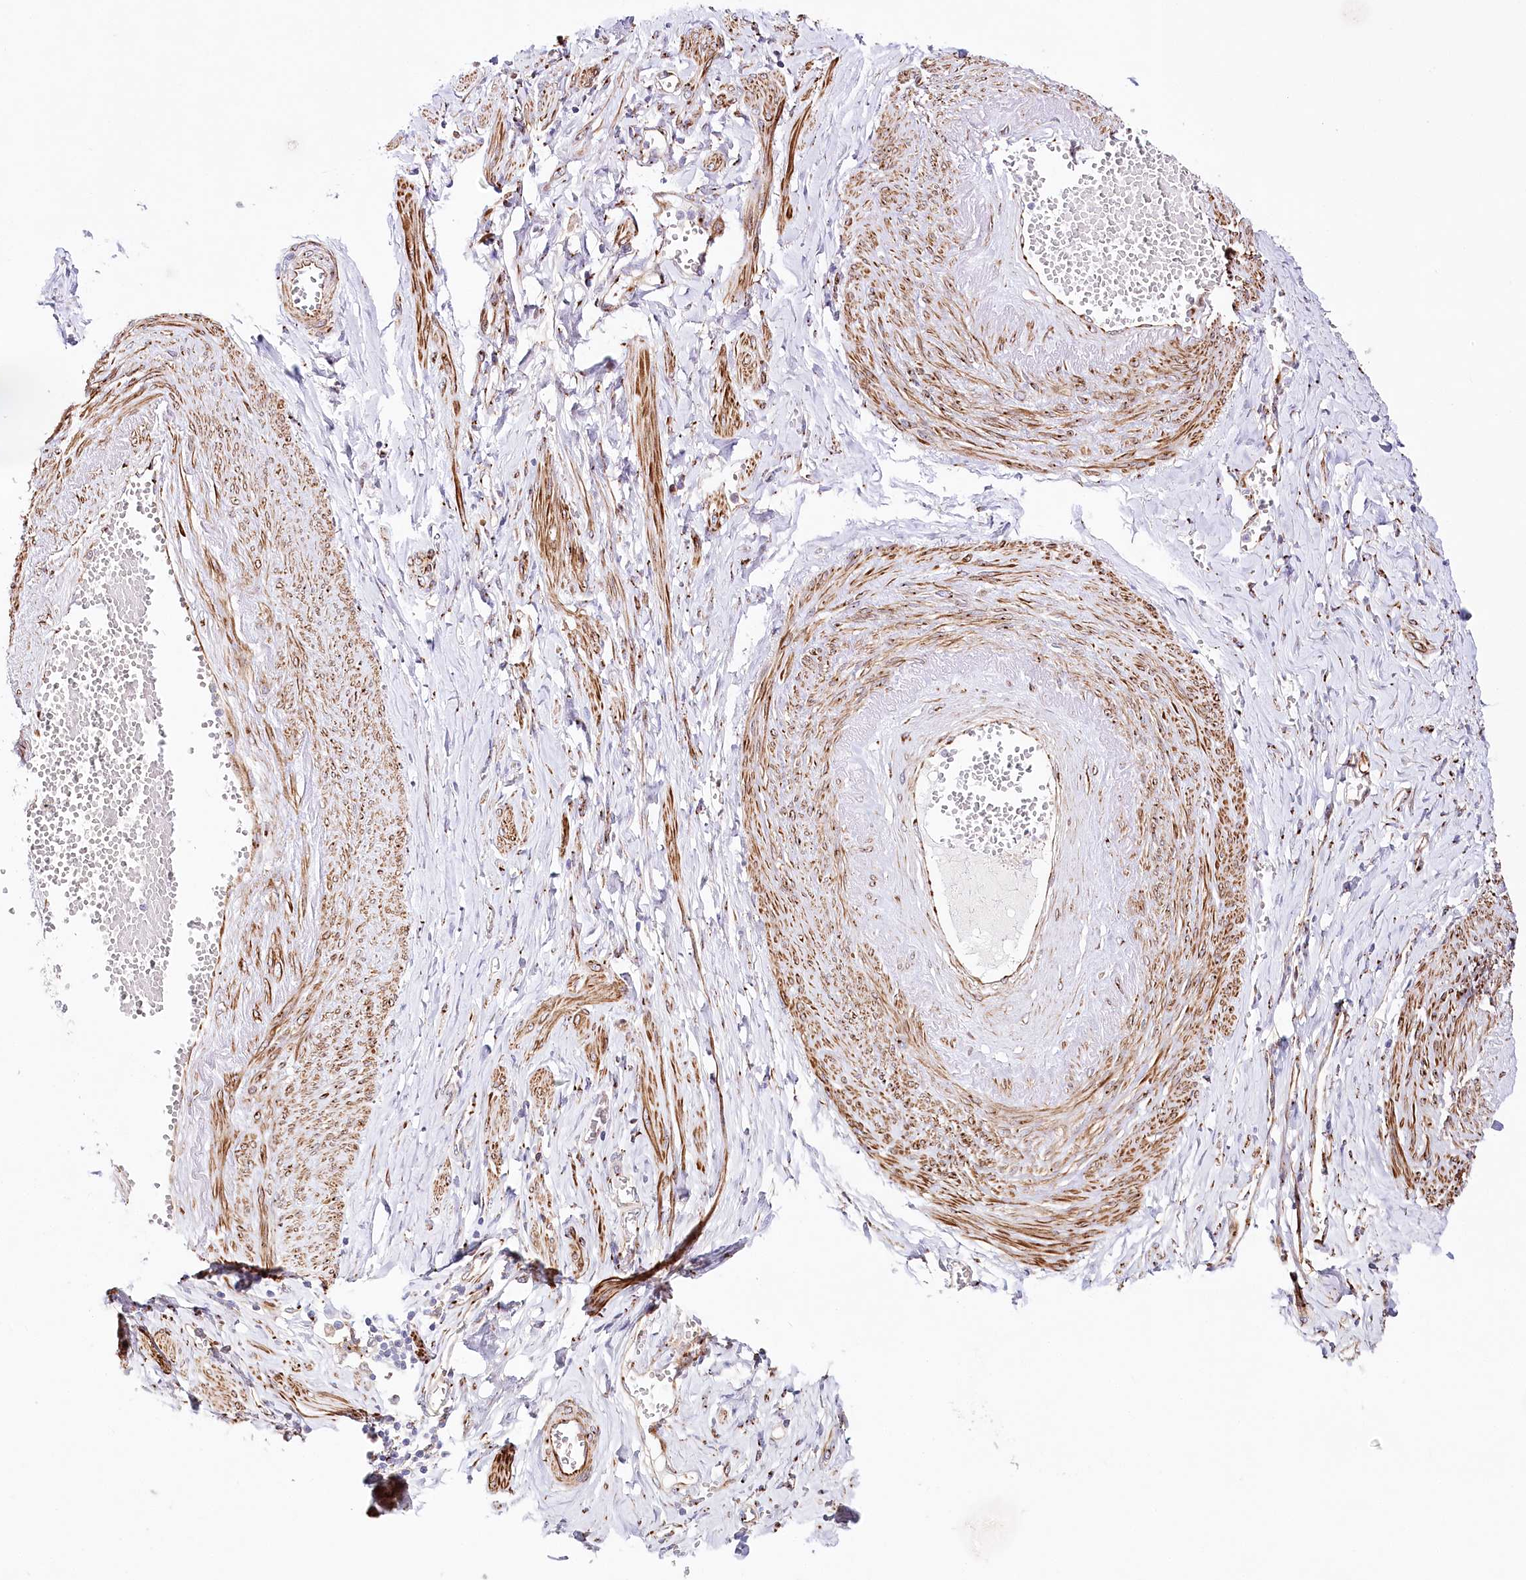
{"staining": {"intensity": "moderate", "quantity": "25%-75%", "location": "cytoplasmic/membranous"}, "tissue": "adipose tissue", "cell_type": "Adipocytes", "image_type": "normal", "snomed": [{"axis": "morphology", "description": "Normal tissue, NOS"}, {"axis": "topography", "description": "Vascular tissue"}, {"axis": "topography", "description": "Fallopian tube"}, {"axis": "topography", "description": "Ovary"}], "caption": "Protein analysis of benign adipose tissue shows moderate cytoplasmic/membranous positivity in approximately 25%-75% of adipocytes.", "gene": "ABRAXAS2", "patient": {"sex": "female", "age": 67}}